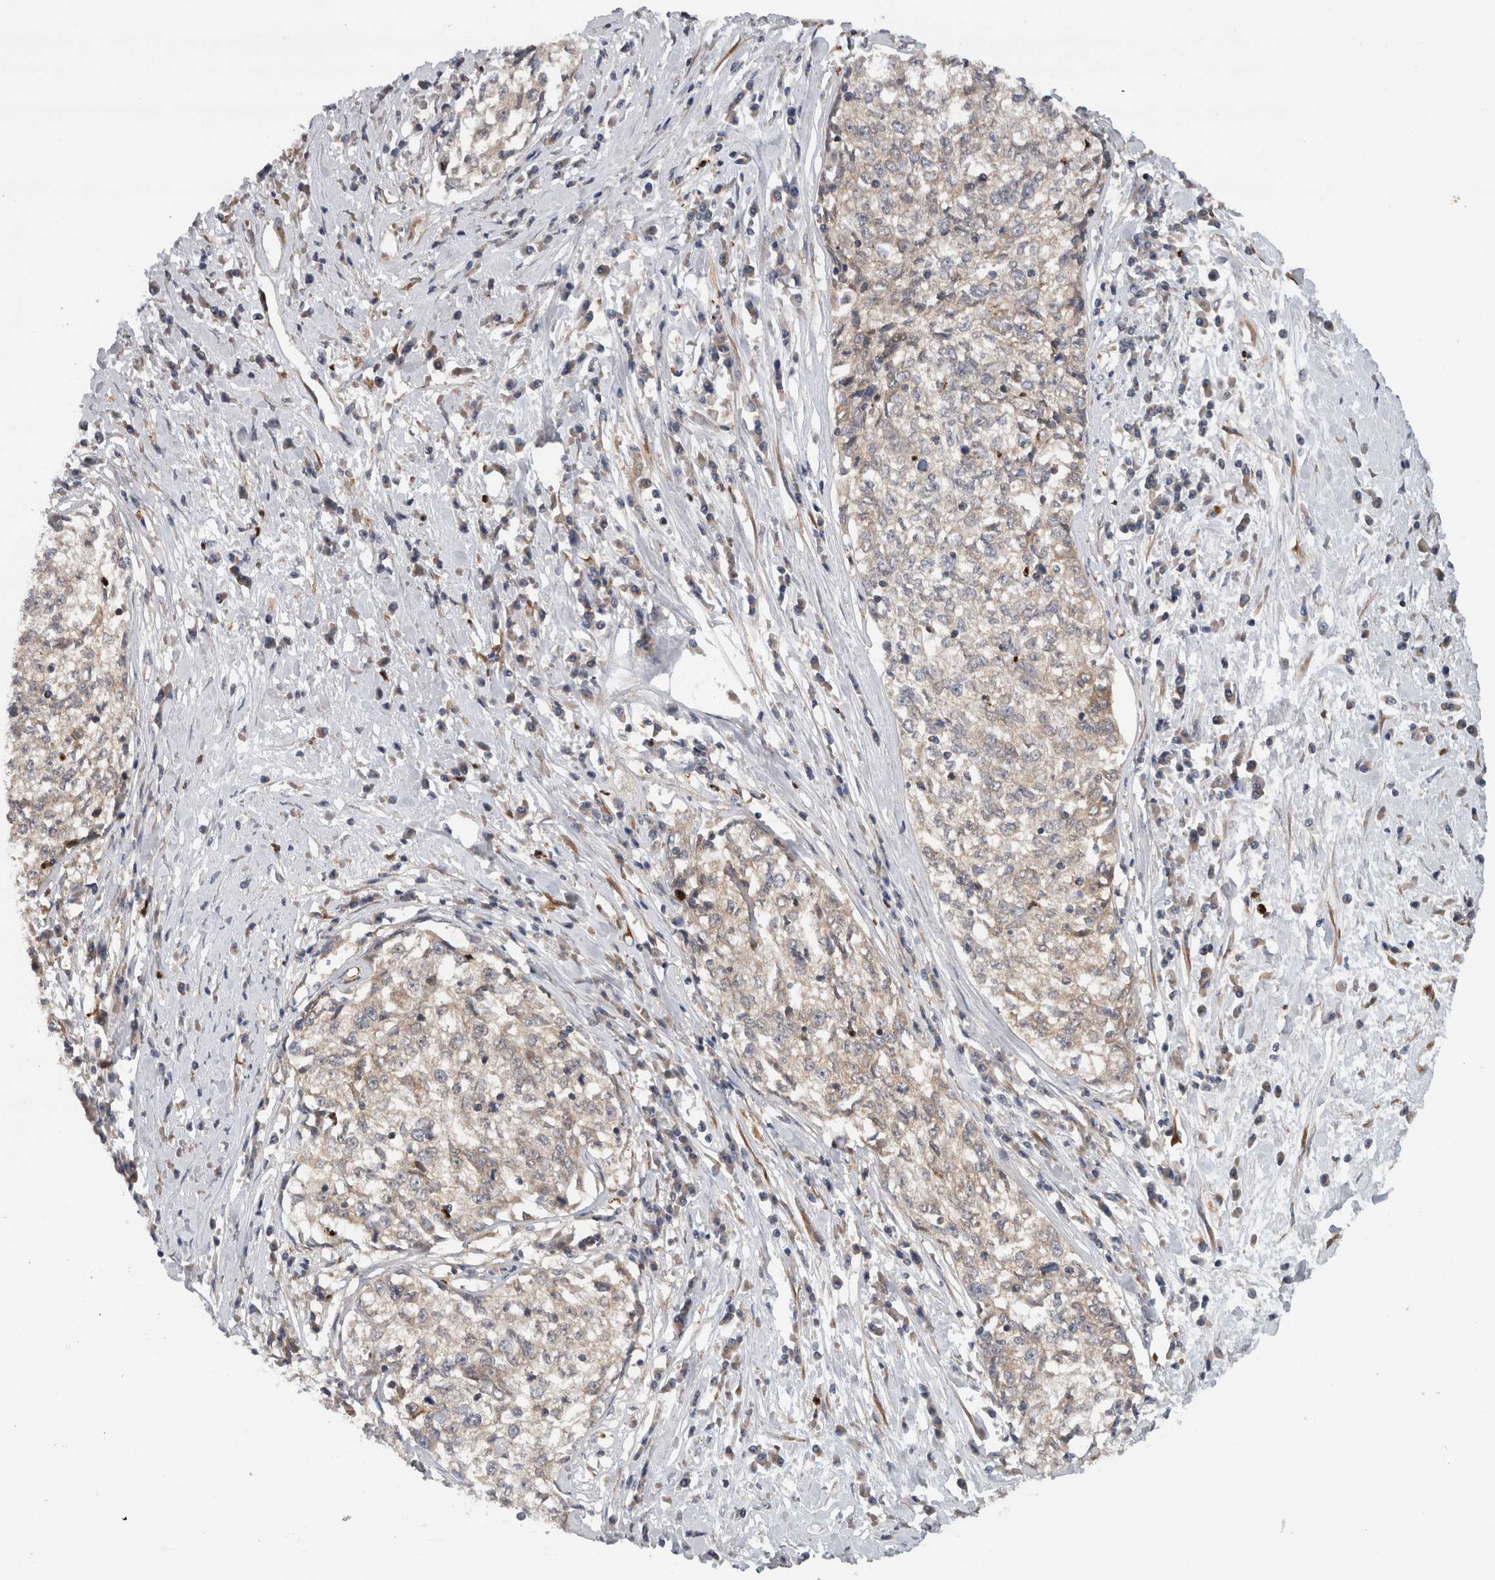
{"staining": {"intensity": "weak", "quantity": "<25%", "location": "cytoplasmic/membranous"}, "tissue": "cervical cancer", "cell_type": "Tumor cells", "image_type": "cancer", "snomed": [{"axis": "morphology", "description": "Squamous cell carcinoma, NOS"}, {"axis": "topography", "description": "Cervix"}], "caption": "The photomicrograph reveals no significant expression in tumor cells of squamous cell carcinoma (cervical).", "gene": "PDCD2", "patient": {"sex": "female", "age": 57}}